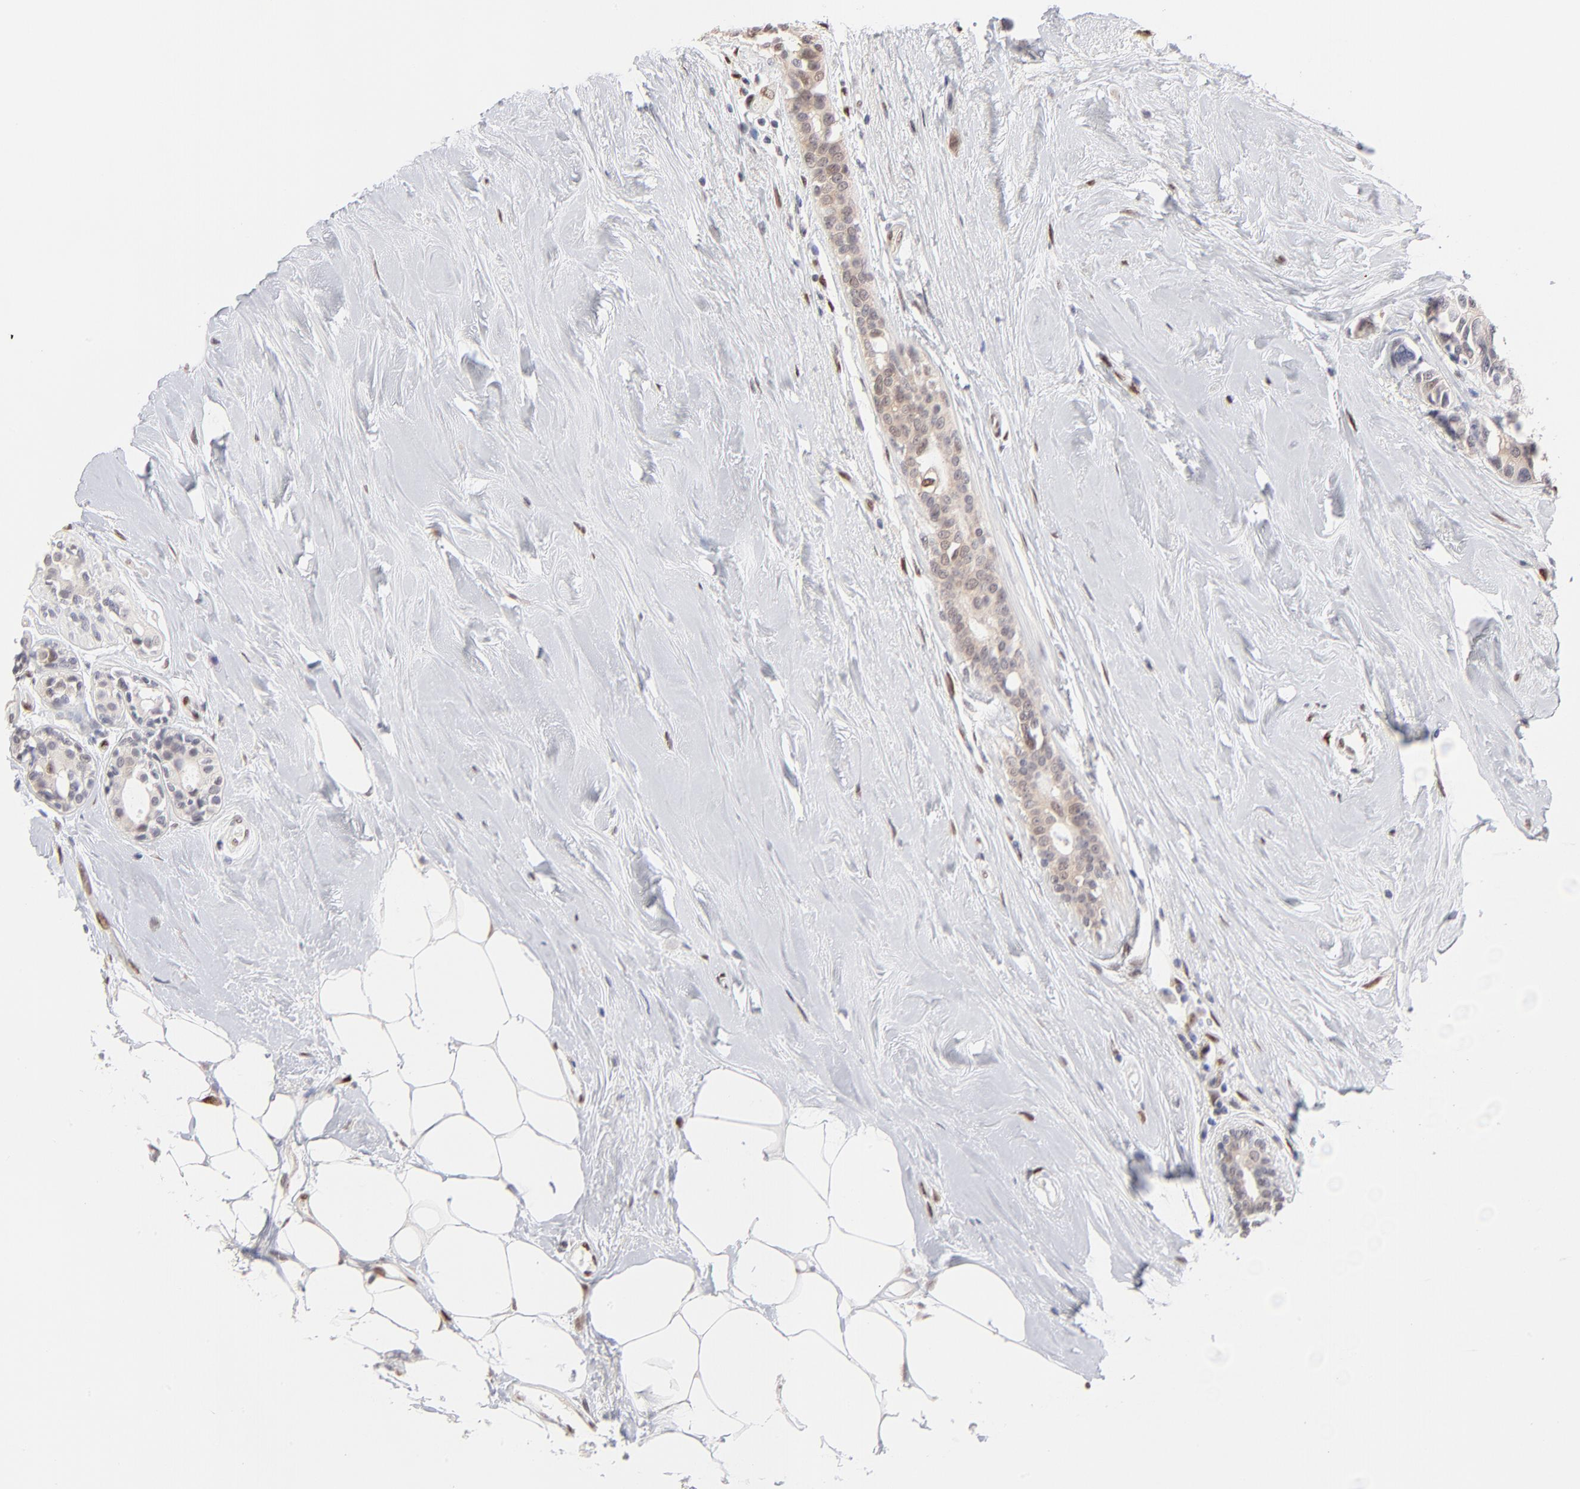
{"staining": {"intensity": "negative", "quantity": "none", "location": "none"}, "tissue": "breast cancer", "cell_type": "Tumor cells", "image_type": "cancer", "snomed": [{"axis": "morphology", "description": "Duct carcinoma"}, {"axis": "topography", "description": "Breast"}], "caption": "This is a micrograph of IHC staining of breast cancer (infiltrating ductal carcinoma), which shows no expression in tumor cells. (Immunohistochemistry (ihc), brightfield microscopy, high magnification).", "gene": "STAT3", "patient": {"sex": "female", "age": 51}}